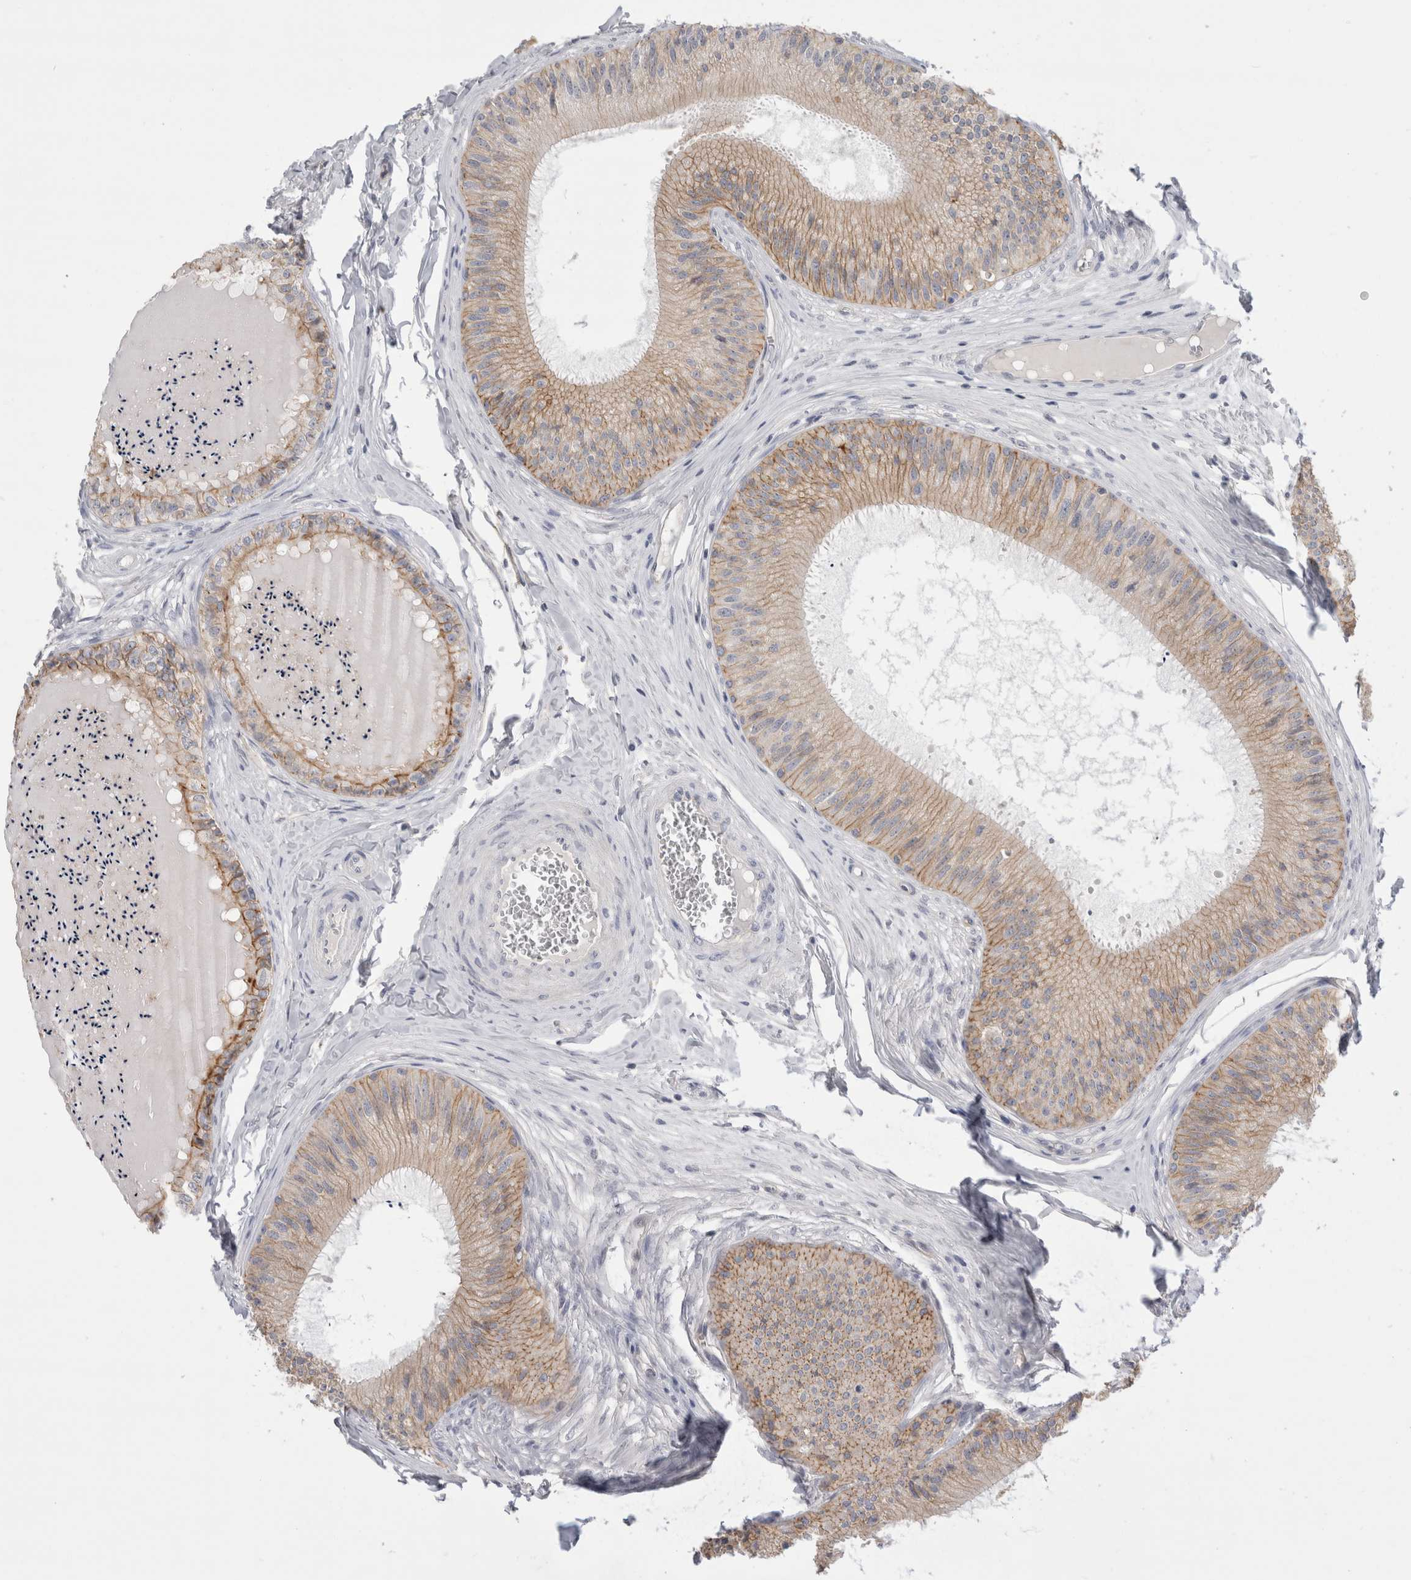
{"staining": {"intensity": "weak", "quantity": ">75%", "location": "cytoplasmic/membranous"}, "tissue": "epididymis", "cell_type": "Glandular cells", "image_type": "normal", "snomed": [{"axis": "morphology", "description": "Normal tissue, NOS"}, {"axis": "topography", "description": "Epididymis"}], "caption": "IHC histopathology image of benign human epididymis stained for a protein (brown), which shows low levels of weak cytoplasmic/membranous staining in about >75% of glandular cells.", "gene": "VANGL1", "patient": {"sex": "male", "age": 31}}